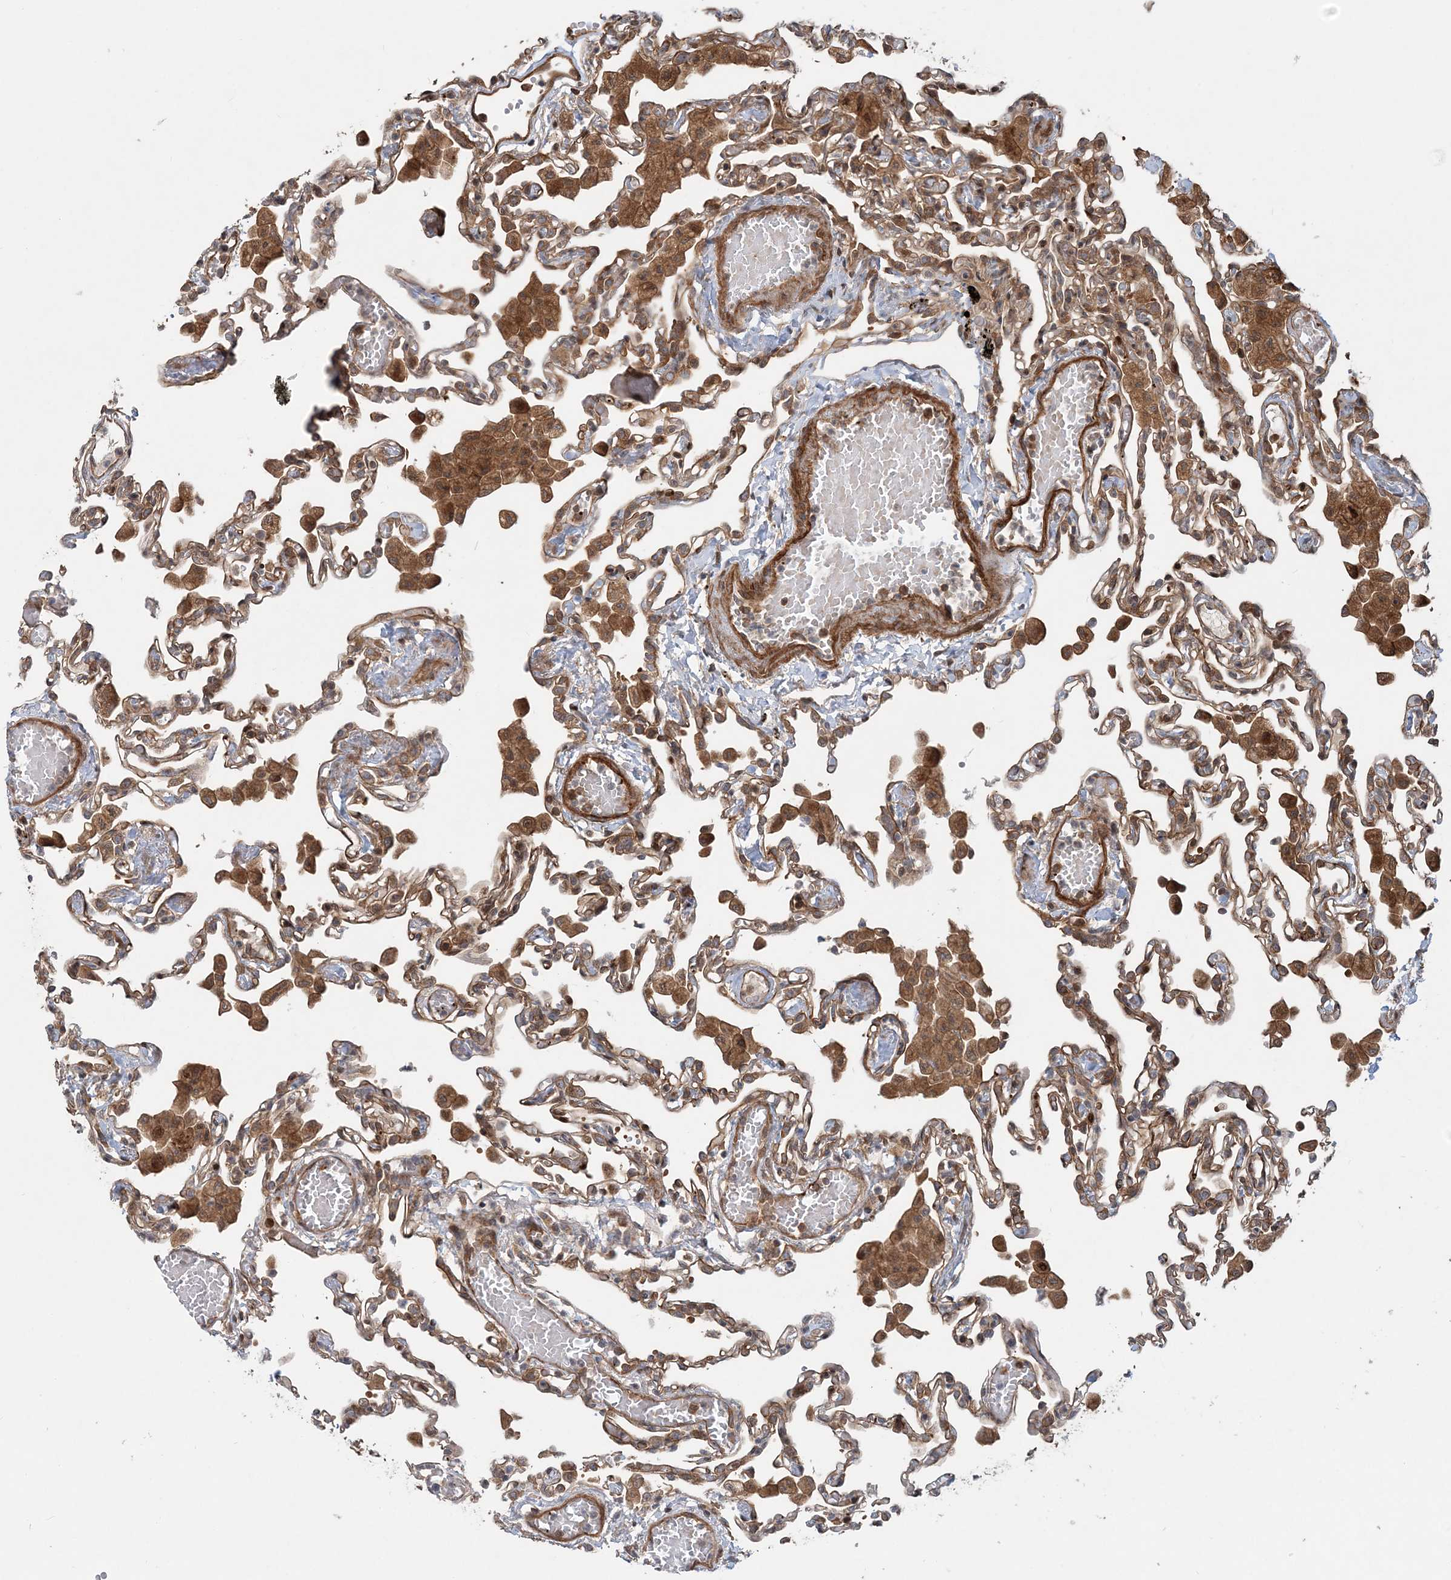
{"staining": {"intensity": "moderate", "quantity": "25%-75%", "location": "cytoplasmic/membranous"}, "tissue": "lung", "cell_type": "Alveolar cells", "image_type": "normal", "snomed": [{"axis": "morphology", "description": "Normal tissue, NOS"}, {"axis": "topography", "description": "Bronchus"}, {"axis": "topography", "description": "Lung"}], "caption": "IHC histopathology image of unremarkable human lung stained for a protein (brown), which shows medium levels of moderate cytoplasmic/membranous expression in about 25%-75% of alveolar cells.", "gene": "GEMIN5", "patient": {"sex": "female", "age": 49}}